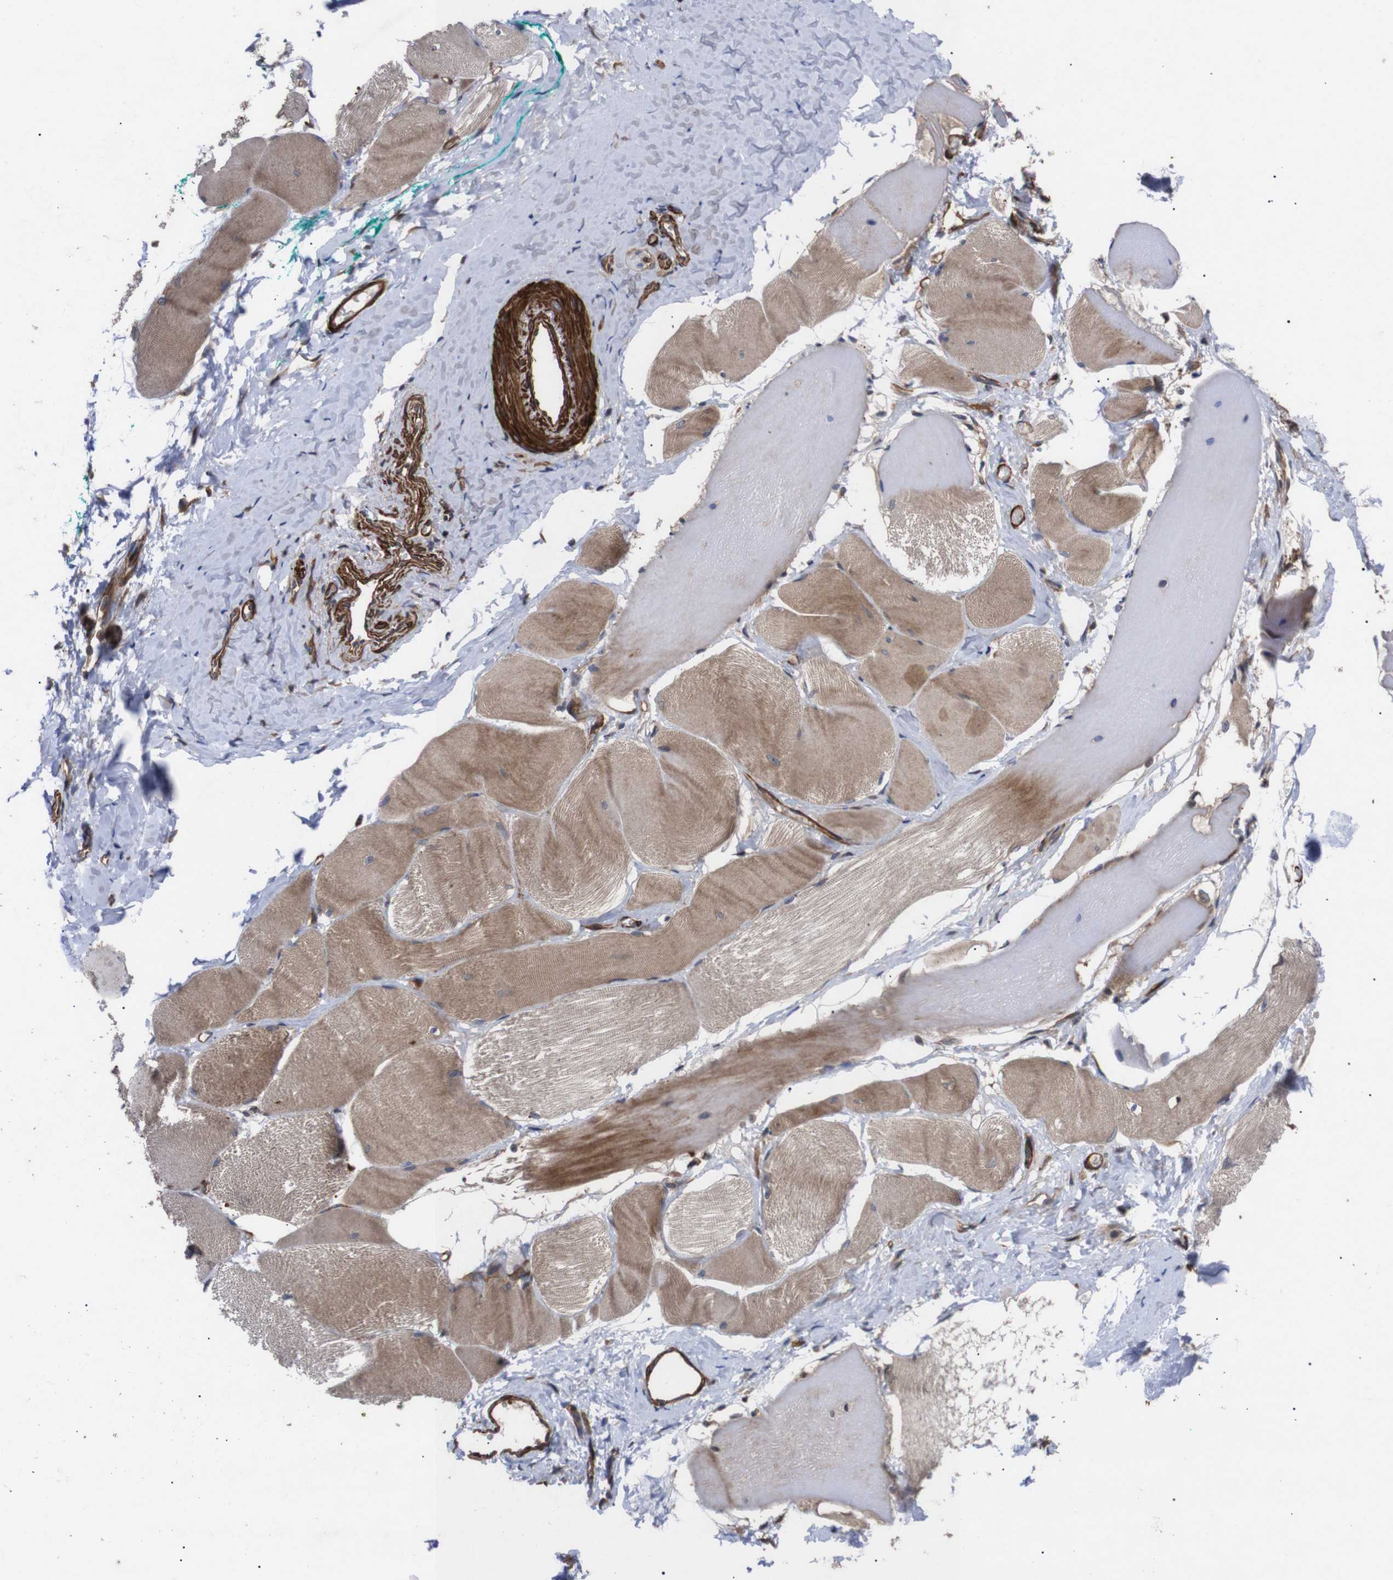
{"staining": {"intensity": "moderate", "quantity": "25%-75%", "location": "cytoplasmic/membranous"}, "tissue": "skeletal muscle", "cell_type": "Myocytes", "image_type": "normal", "snomed": [{"axis": "morphology", "description": "Normal tissue, NOS"}, {"axis": "morphology", "description": "Squamous cell carcinoma, NOS"}, {"axis": "topography", "description": "Skeletal muscle"}], "caption": "Moderate cytoplasmic/membranous protein positivity is seen in approximately 25%-75% of myocytes in skeletal muscle. (DAB IHC with brightfield microscopy, high magnification).", "gene": "PAWR", "patient": {"sex": "male", "age": 51}}